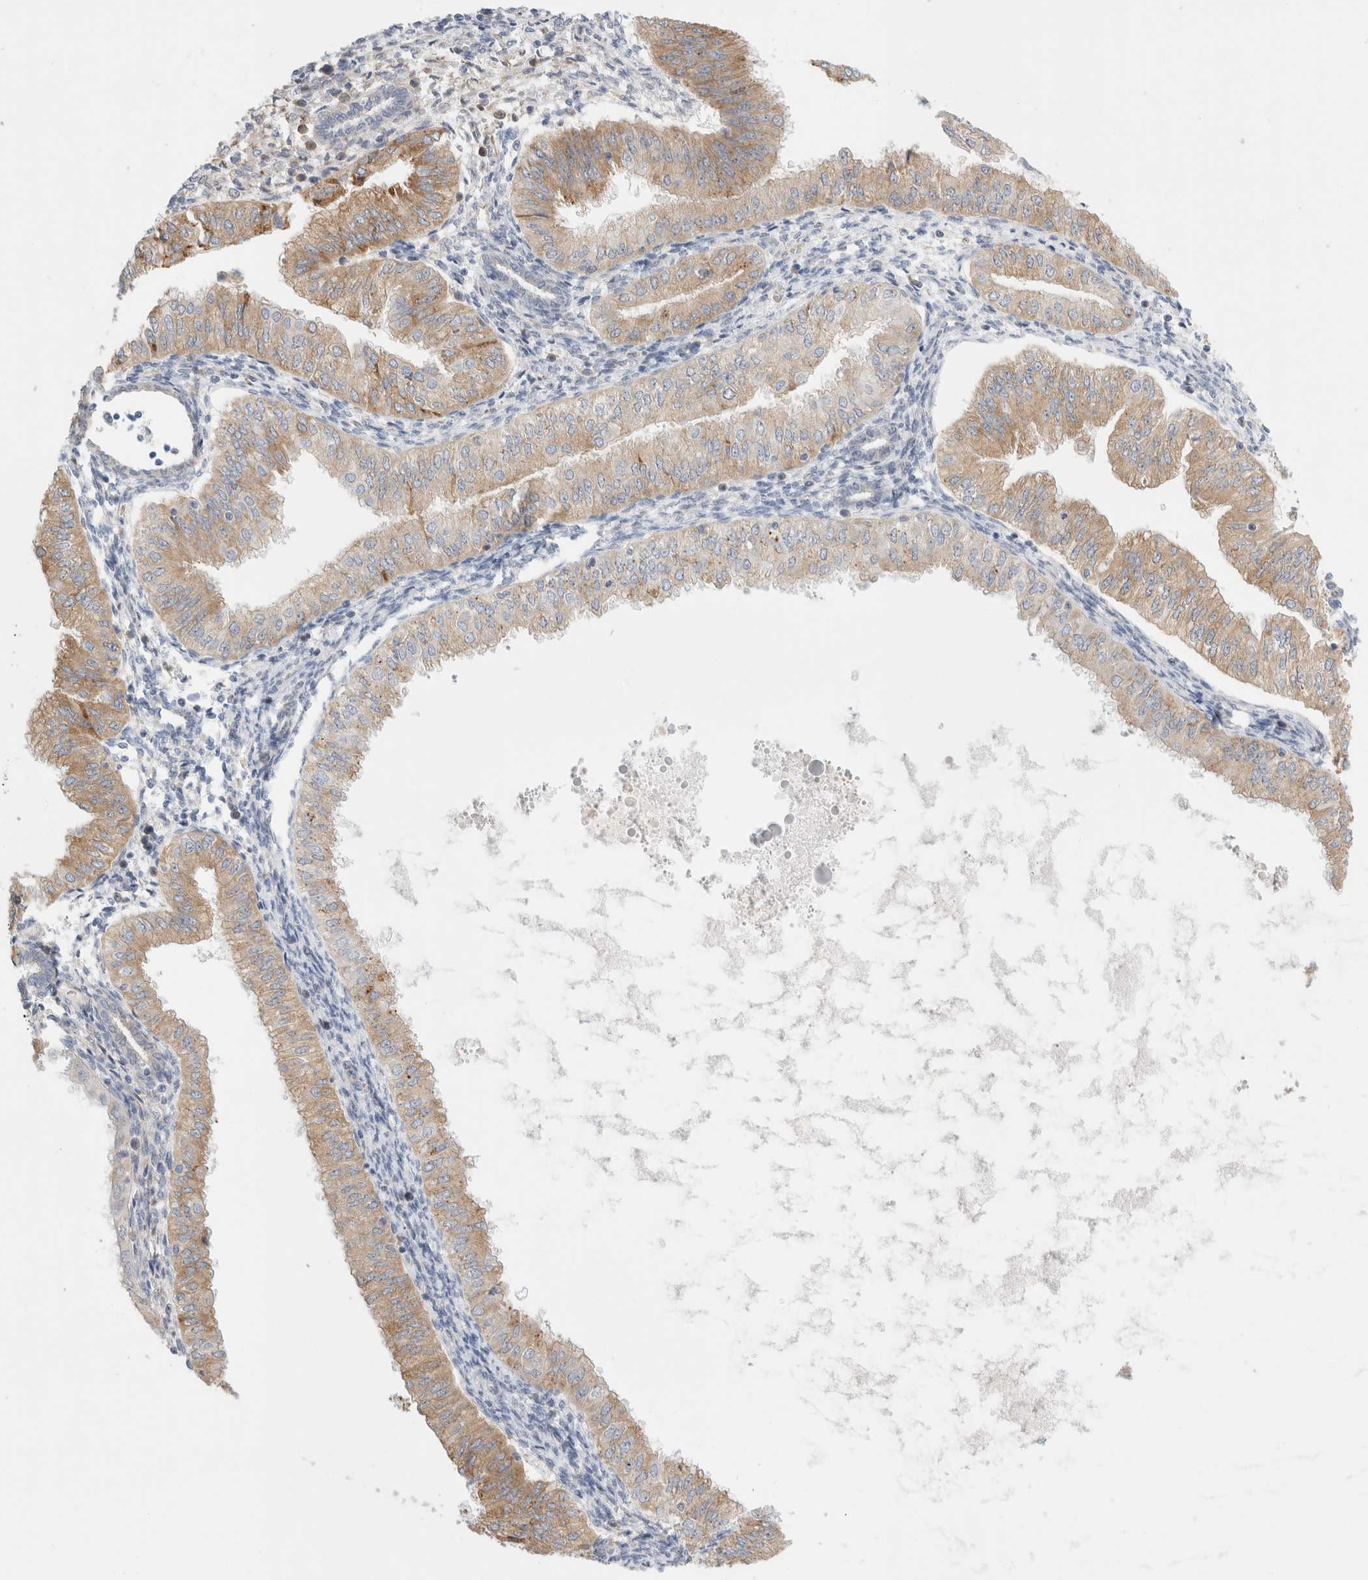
{"staining": {"intensity": "moderate", "quantity": "25%-75%", "location": "cytoplasmic/membranous"}, "tissue": "endometrial cancer", "cell_type": "Tumor cells", "image_type": "cancer", "snomed": [{"axis": "morphology", "description": "Normal tissue, NOS"}, {"axis": "morphology", "description": "Adenocarcinoma, NOS"}, {"axis": "topography", "description": "Endometrium"}], "caption": "This image displays immunohistochemistry (IHC) staining of human adenocarcinoma (endometrial), with medium moderate cytoplasmic/membranous positivity in approximately 25%-75% of tumor cells.", "gene": "CSK", "patient": {"sex": "female", "age": 53}}